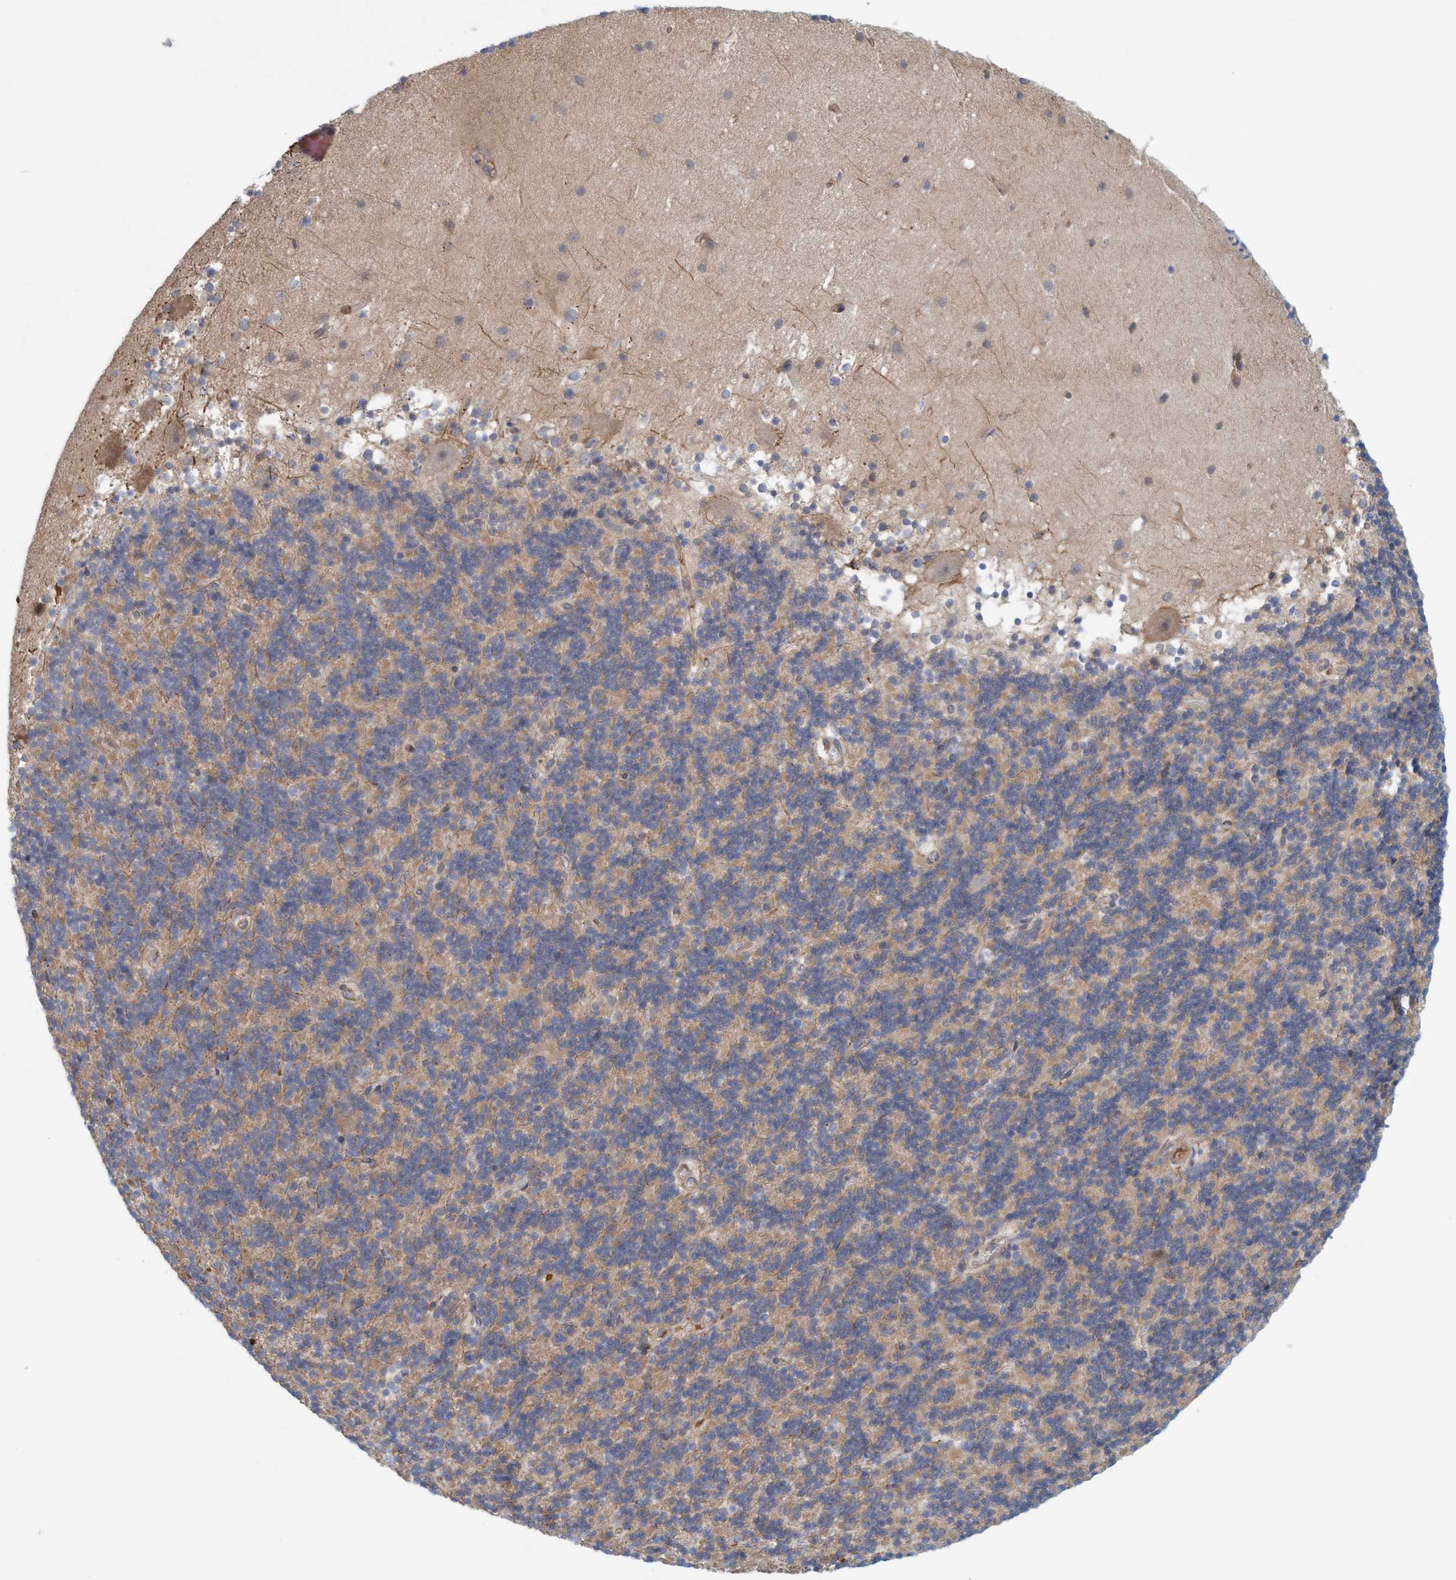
{"staining": {"intensity": "moderate", "quantity": ">75%", "location": "cytoplasmic/membranous"}, "tissue": "cerebellum", "cell_type": "Cells in granular layer", "image_type": "normal", "snomed": [{"axis": "morphology", "description": "Normal tissue, NOS"}, {"axis": "topography", "description": "Cerebellum"}], "caption": "An image of cerebellum stained for a protein reveals moderate cytoplasmic/membranous brown staining in cells in granular layer.", "gene": "SPECC1", "patient": {"sex": "male", "age": 45}}